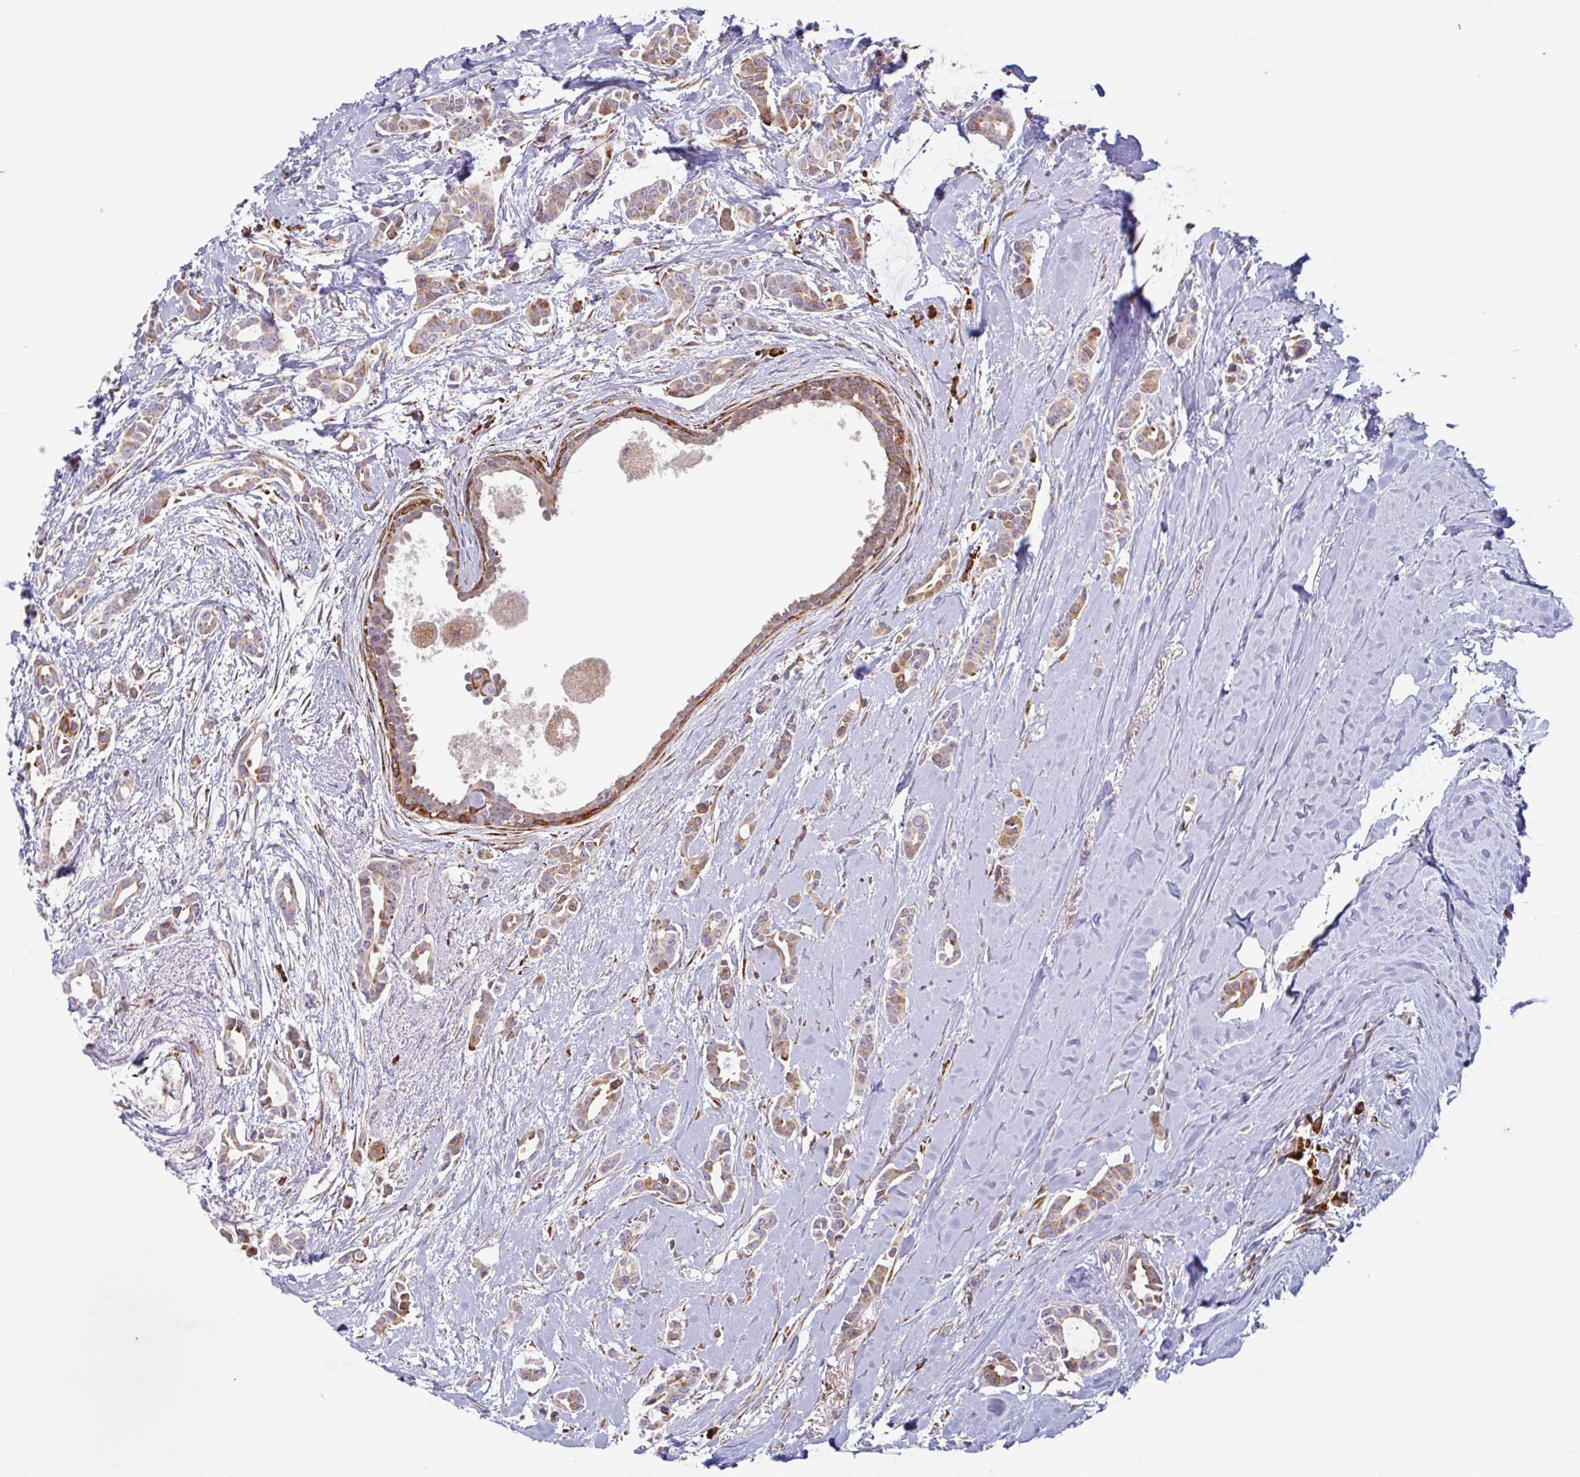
{"staining": {"intensity": "moderate", "quantity": ">75%", "location": "cytoplasmic/membranous"}, "tissue": "breast cancer", "cell_type": "Tumor cells", "image_type": "cancer", "snomed": [{"axis": "morphology", "description": "Duct carcinoma"}, {"axis": "topography", "description": "Breast"}], "caption": "Breast cancer (infiltrating ductal carcinoma) tissue reveals moderate cytoplasmic/membranous expression in approximately >75% of tumor cells (IHC, brightfield microscopy, high magnification).", "gene": "RIT1", "patient": {"sex": "female", "age": 64}}